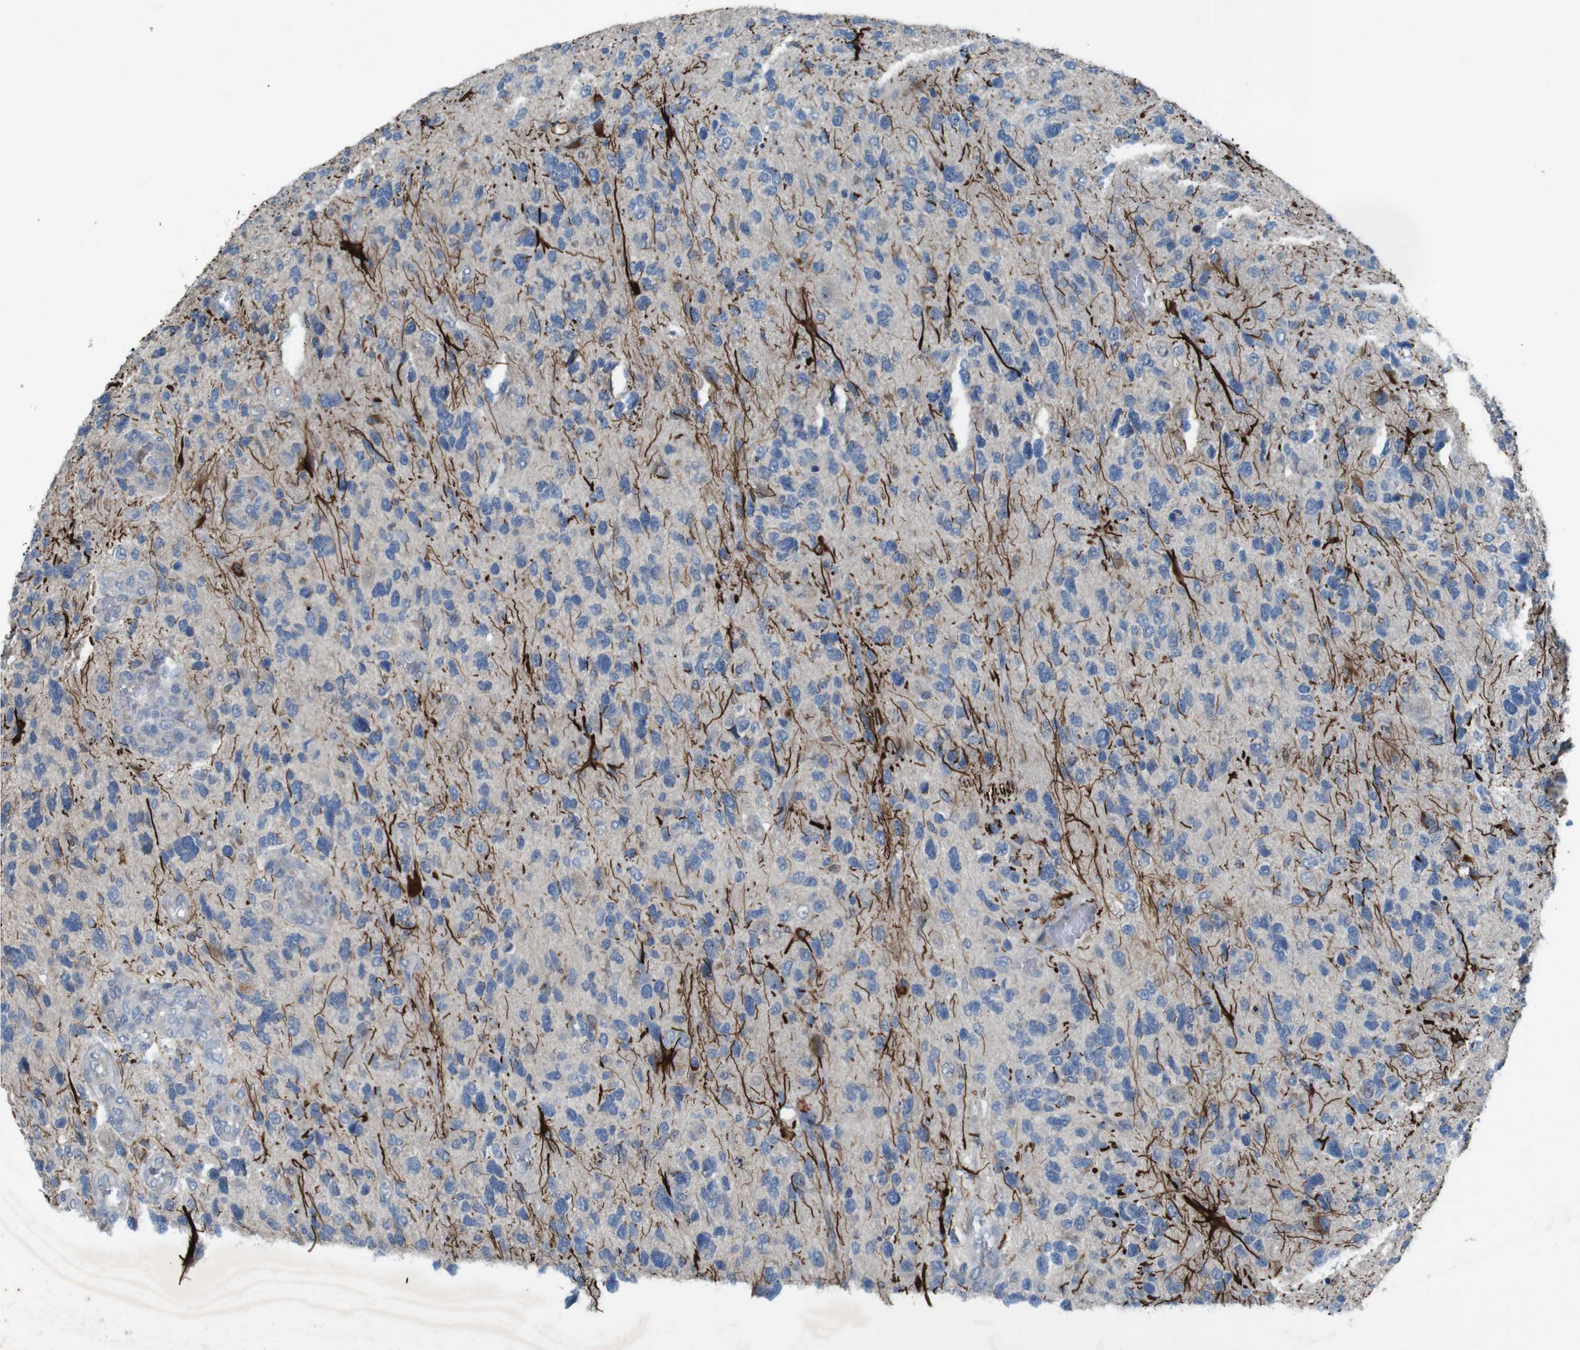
{"staining": {"intensity": "negative", "quantity": "none", "location": "none"}, "tissue": "glioma", "cell_type": "Tumor cells", "image_type": "cancer", "snomed": [{"axis": "morphology", "description": "Glioma, malignant, High grade"}, {"axis": "topography", "description": "Brain"}], "caption": "This is an IHC image of glioma. There is no staining in tumor cells.", "gene": "MOGAT3", "patient": {"sex": "female", "age": 58}}